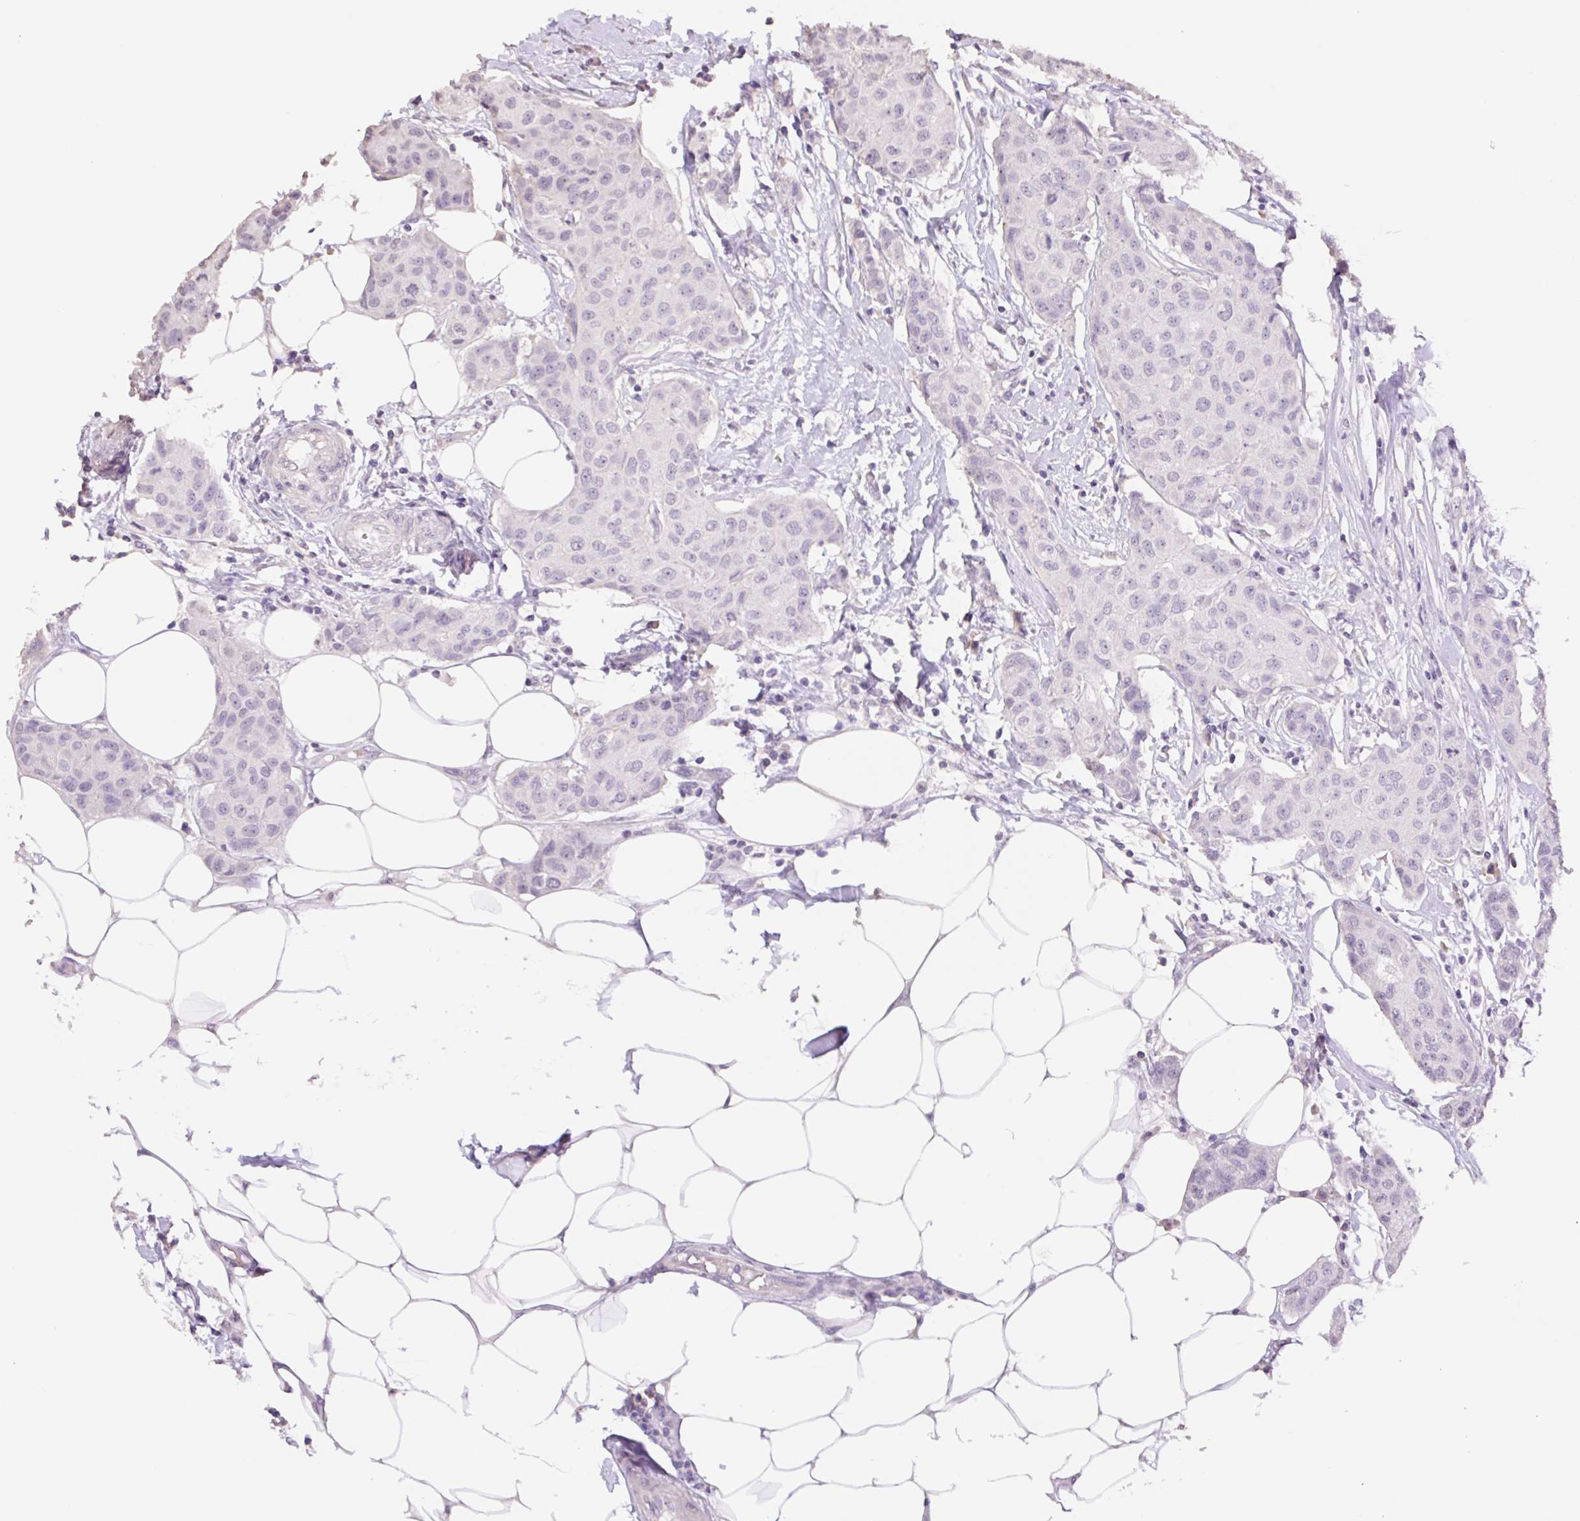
{"staining": {"intensity": "negative", "quantity": "none", "location": "none"}, "tissue": "breast cancer", "cell_type": "Tumor cells", "image_type": "cancer", "snomed": [{"axis": "morphology", "description": "Duct carcinoma"}, {"axis": "topography", "description": "Breast"}, {"axis": "topography", "description": "Lymph node"}], "caption": "An immunohistochemistry photomicrograph of invasive ductal carcinoma (breast) is shown. There is no staining in tumor cells of invasive ductal carcinoma (breast).", "gene": "HCRTR2", "patient": {"sex": "female", "age": 80}}